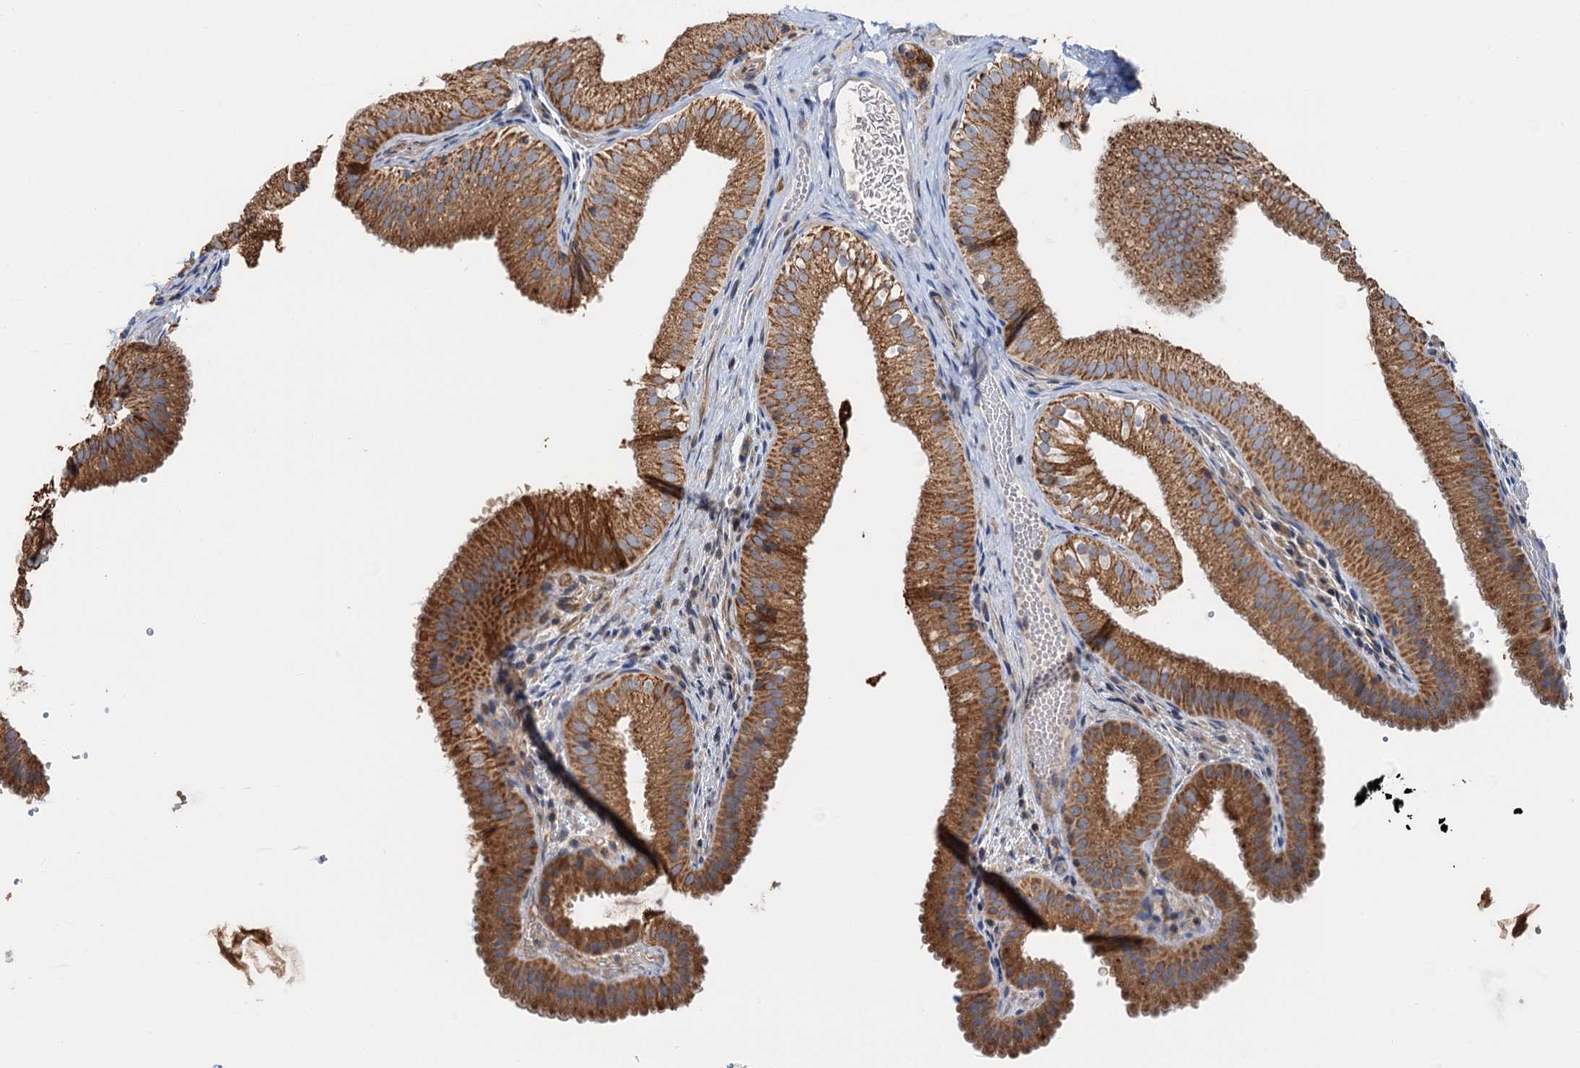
{"staining": {"intensity": "strong", "quantity": ">75%", "location": "cytoplasmic/membranous"}, "tissue": "gallbladder", "cell_type": "Glandular cells", "image_type": "normal", "snomed": [{"axis": "morphology", "description": "Normal tissue, NOS"}, {"axis": "topography", "description": "Gallbladder"}], "caption": "Immunohistochemistry (IHC) staining of normal gallbladder, which reveals high levels of strong cytoplasmic/membranous expression in approximately >75% of glandular cells indicating strong cytoplasmic/membranous protein expression. The staining was performed using DAB (brown) for protein detection and nuclei were counterstained in hematoxylin (blue).", "gene": "ANKRD26", "patient": {"sex": "female", "age": 30}}